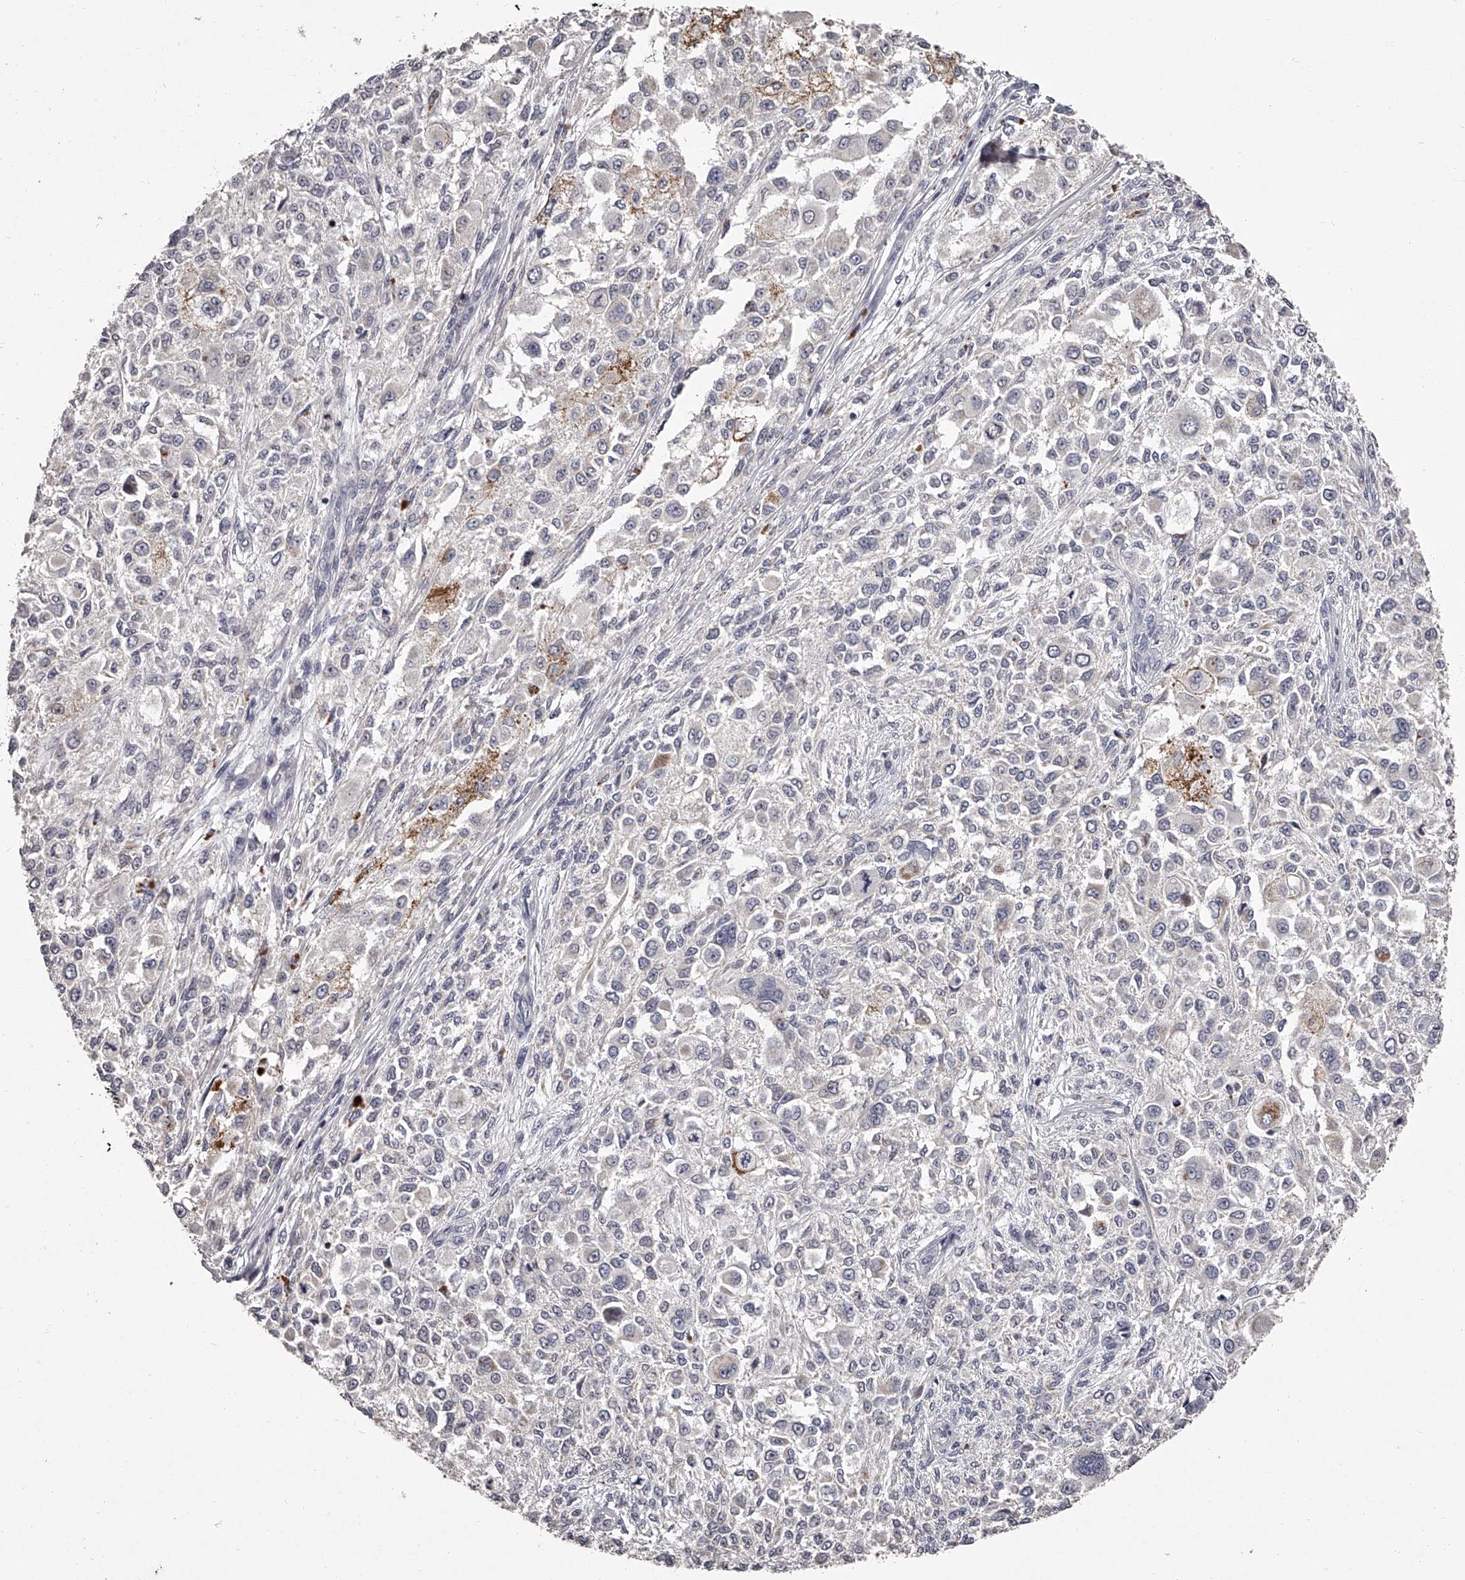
{"staining": {"intensity": "negative", "quantity": "none", "location": "none"}, "tissue": "melanoma", "cell_type": "Tumor cells", "image_type": "cancer", "snomed": [{"axis": "morphology", "description": "Necrosis, NOS"}, {"axis": "morphology", "description": "Malignant melanoma, NOS"}, {"axis": "topography", "description": "Skin"}], "caption": "Immunohistochemical staining of melanoma demonstrates no significant staining in tumor cells. (Brightfield microscopy of DAB (3,3'-diaminobenzidine) IHC at high magnification).", "gene": "NT5DC1", "patient": {"sex": "female", "age": 87}}